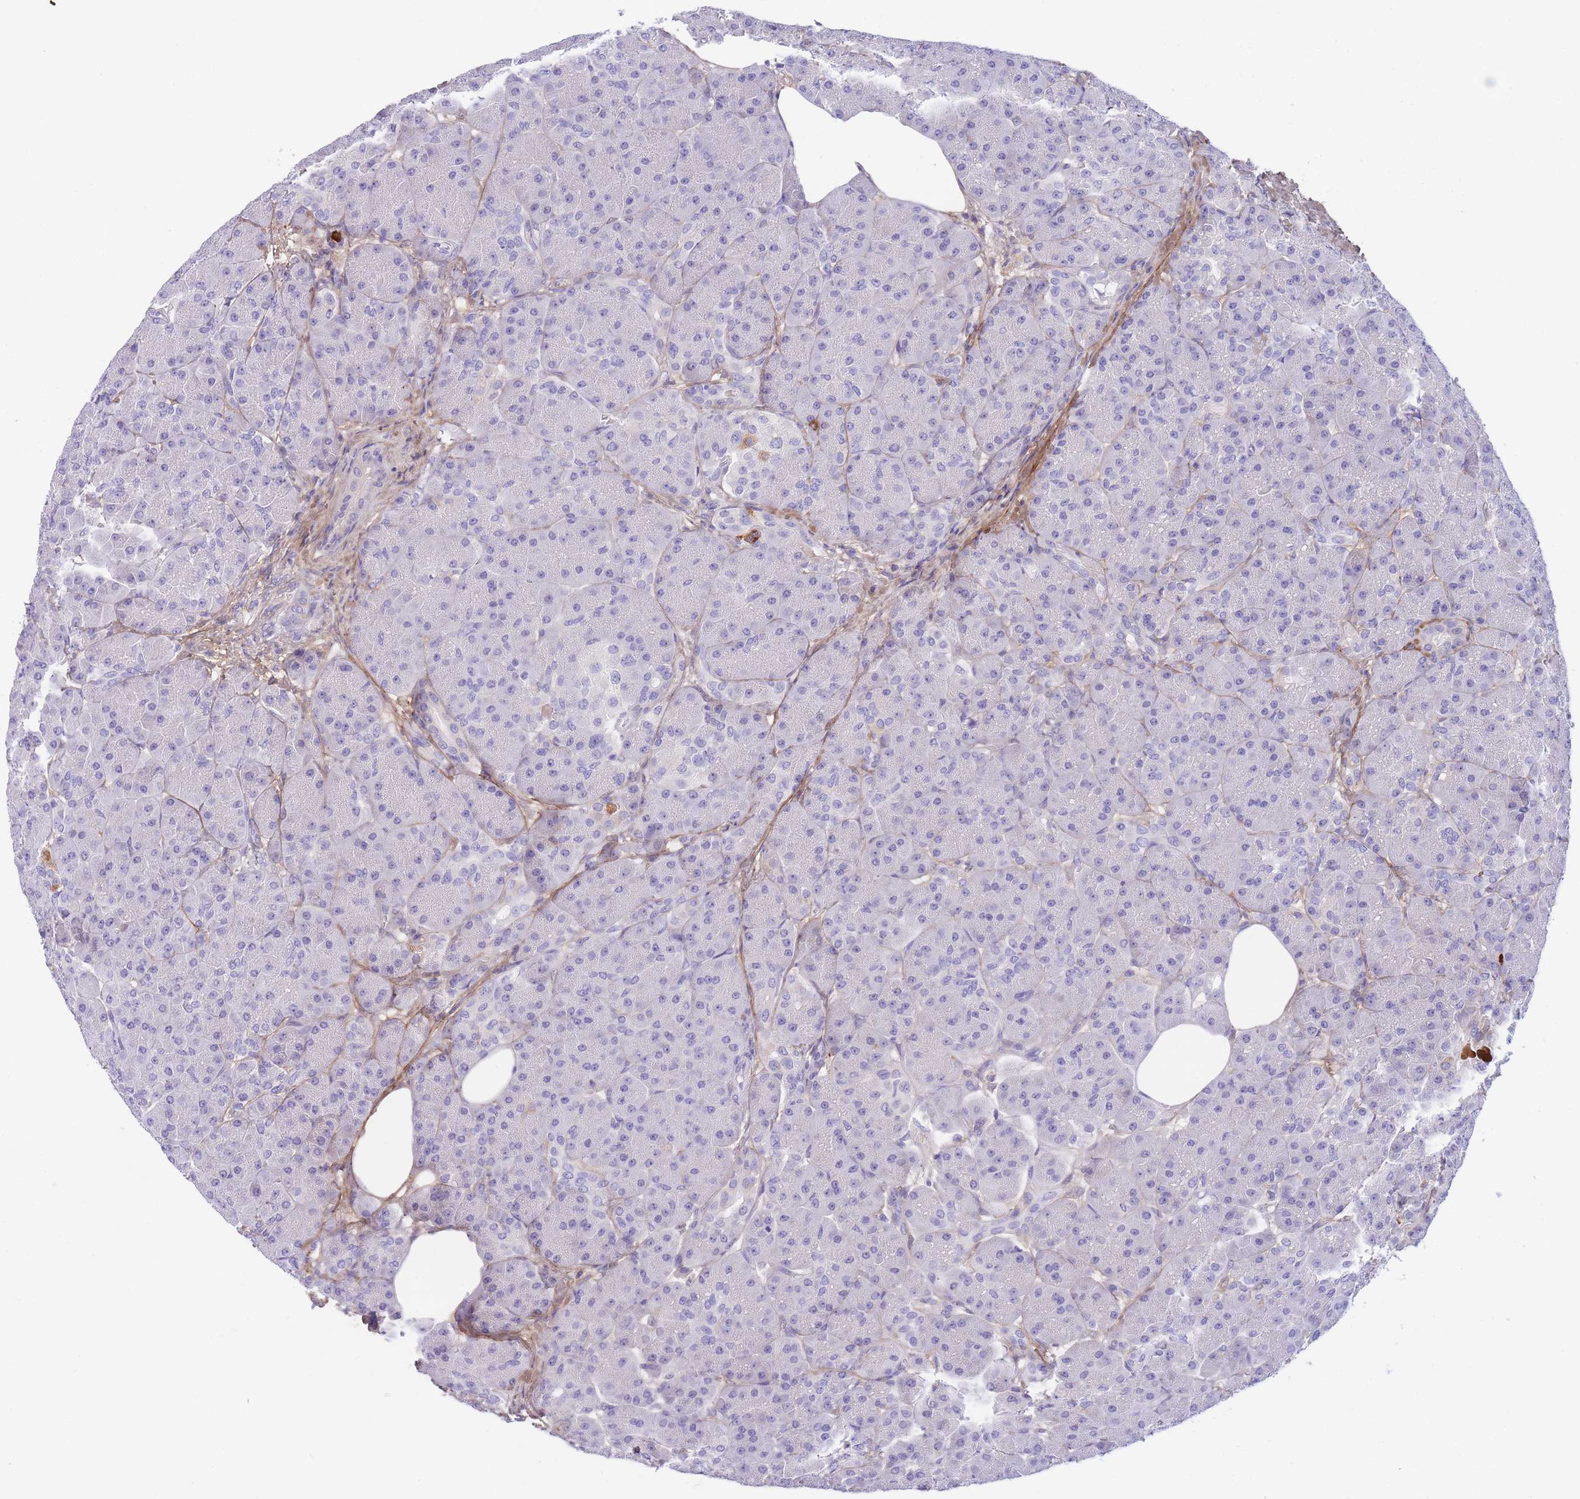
{"staining": {"intensity": "negative", "quantity": "none", "location": "none"}, "tissue": "pancreas", "cell_type": "Exocrine glandular cells", "image_type": "normal", "snomed": [{"axis": "morphology", "description": "Normal tissue, NOS"}, {"axis": "topography", "description": "Pancreas"}], "caption": "Immunohistochemistry of benign human pancreas exhibits no expression in exocrine glandular cells.", "gene": "PCDHB3", "patient": {"sex": "male", "age": 63}}